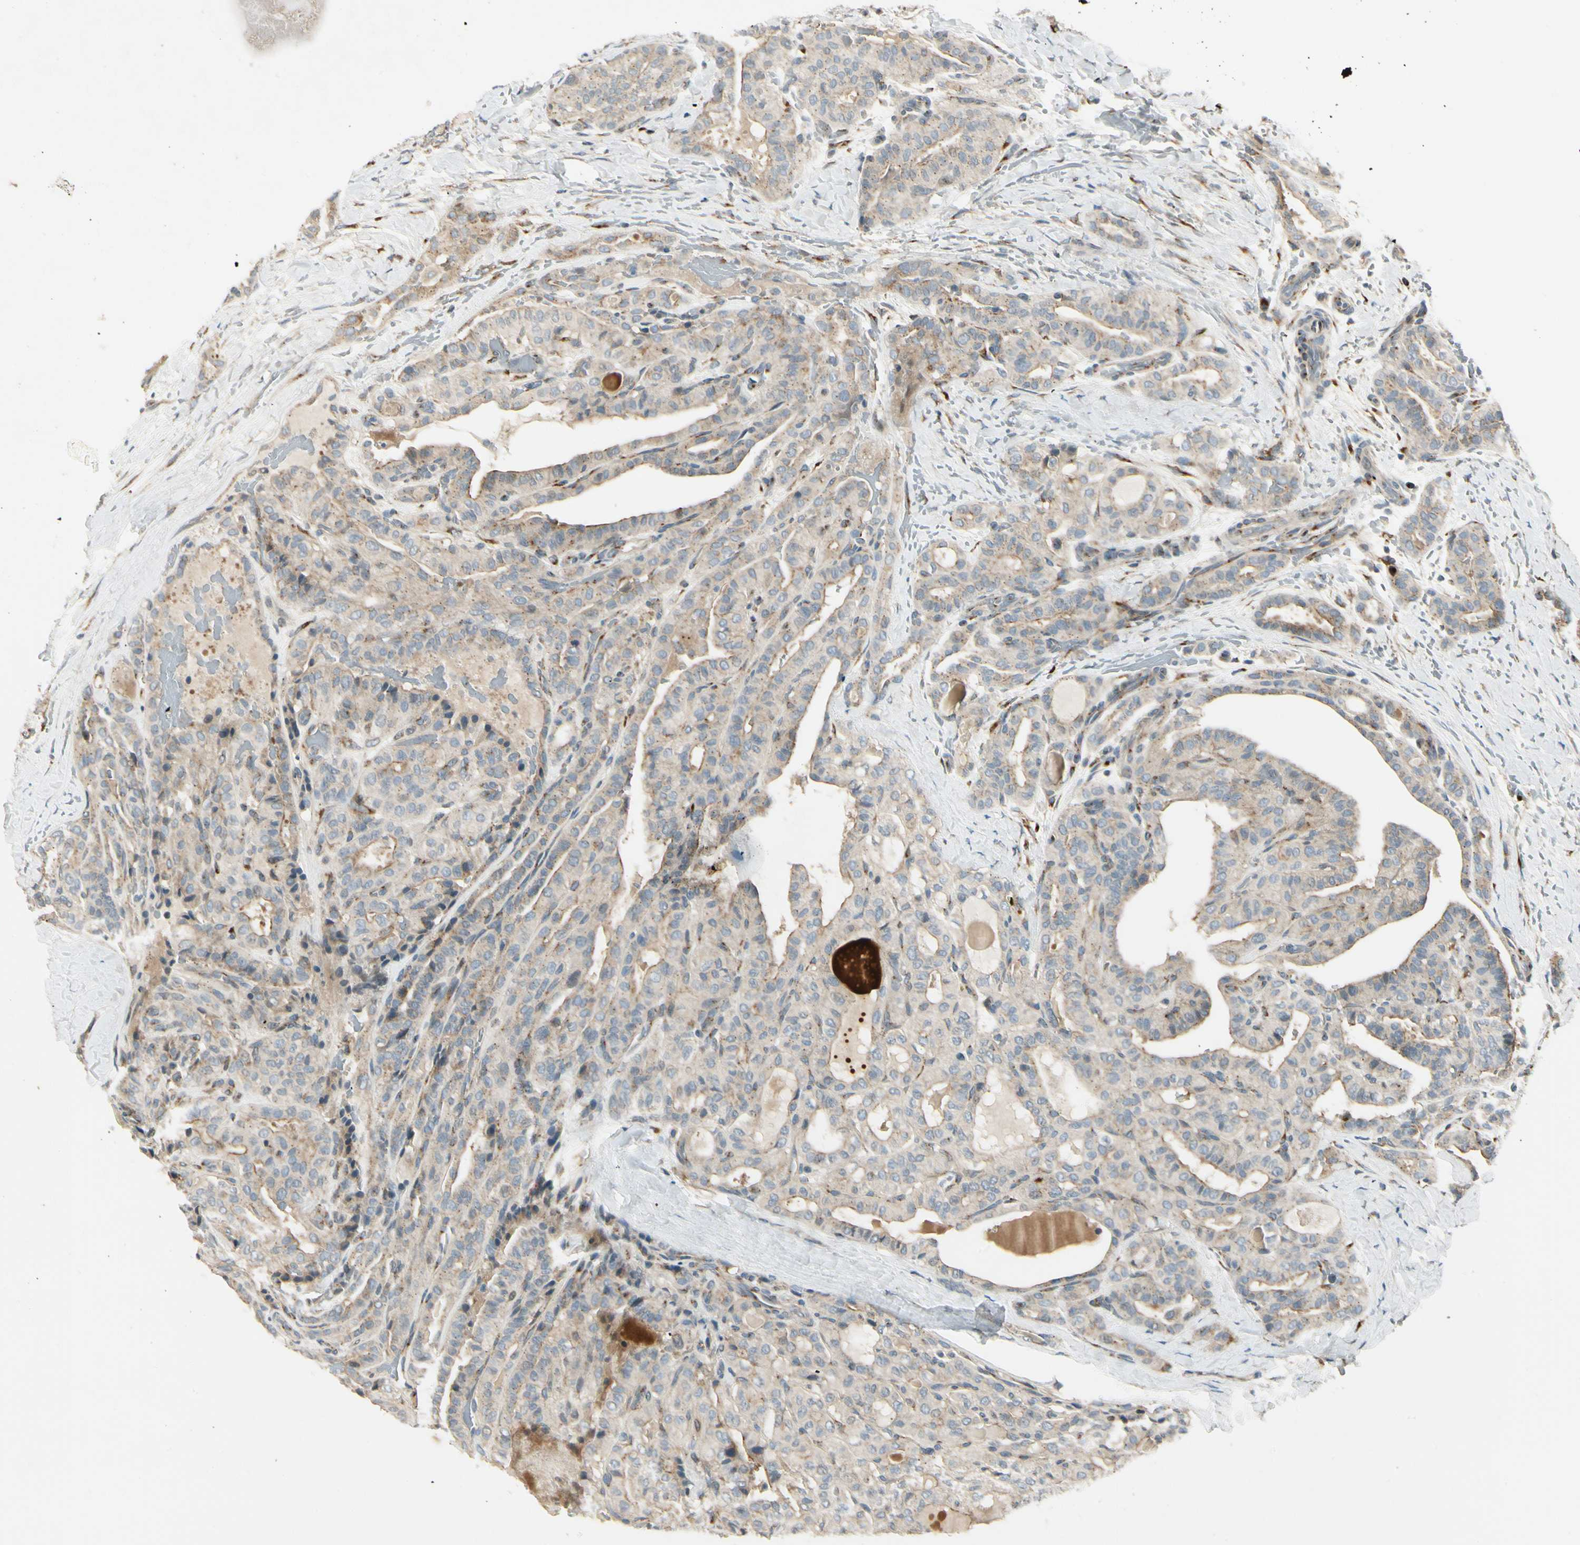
{"staining": {"intensity": "weak", "quantity": ">75%", "location": "cytoplasmic/membranous"}, "tissue": "thyroid cancer", "cell_type": "Tumor cells", "image_type": "cancer", "snomed": [{"axis": "morphology", "description": "Papillary adenocarcinoma, NOS"}, {"axis": "topography", "description": "Thyroid gland"}], "caption": "A brown stain labels weak cytoplasmic/membranous expression of a protein in human thyroid cancer tumor cells.", "gene": "MANSC1", "patient": {"sex": "male", "age": 77}}